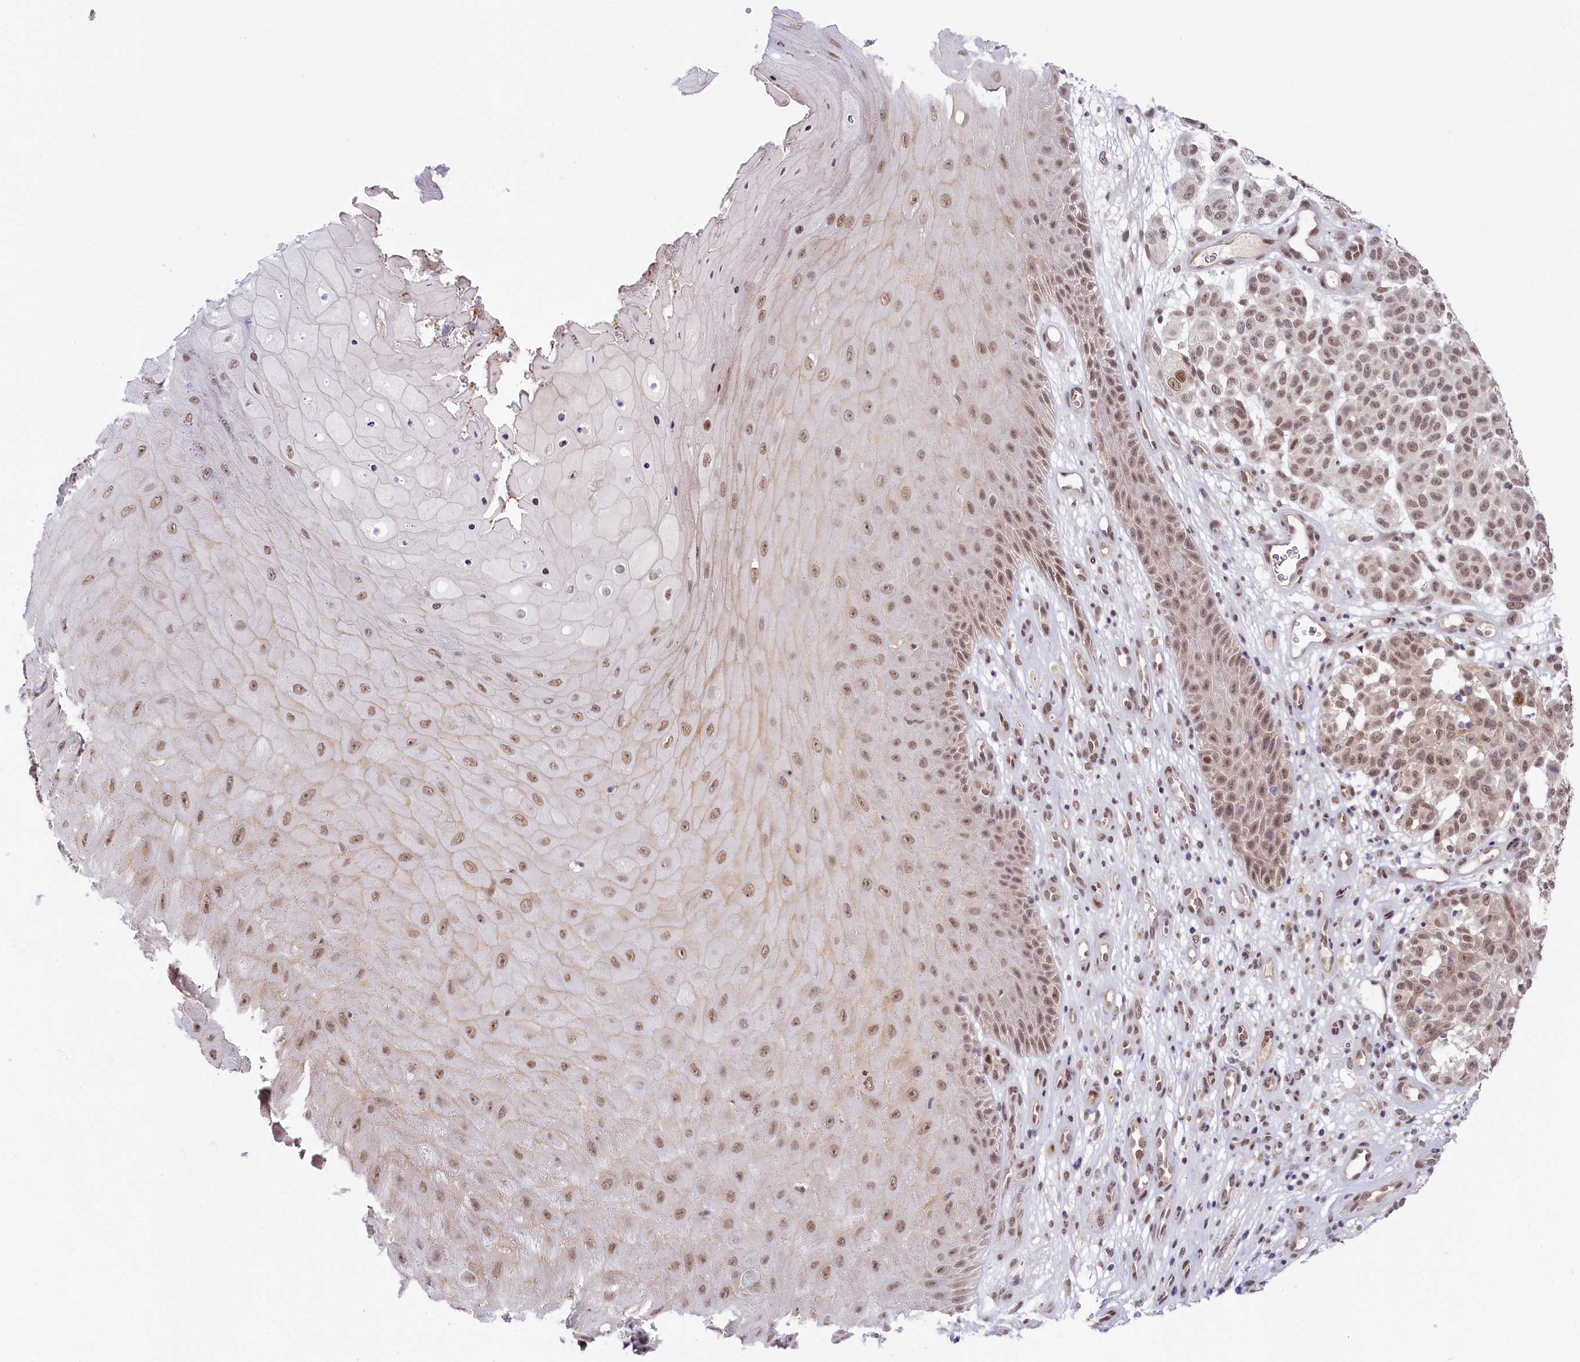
{"staining": {"intensity": "moderate", "quantity": ">75%", "location": "nuclear"}, "tissue": "melanoma", "cell_type": "Tumor cells", "image_type": "cancer", "snomed": [{"axis": "morphology", "description": "Malignant melanoma, NOS"}, {"axis": "topography", "description": "Skin"}], "caption": "Moderate nuclear positivity is identified in about >75% of tumor cells in melanoma. (IHC, brightfield microscopy, high magnification).", "gene": "SEC31B", "patient": {"sex": "male", "age": 49}}